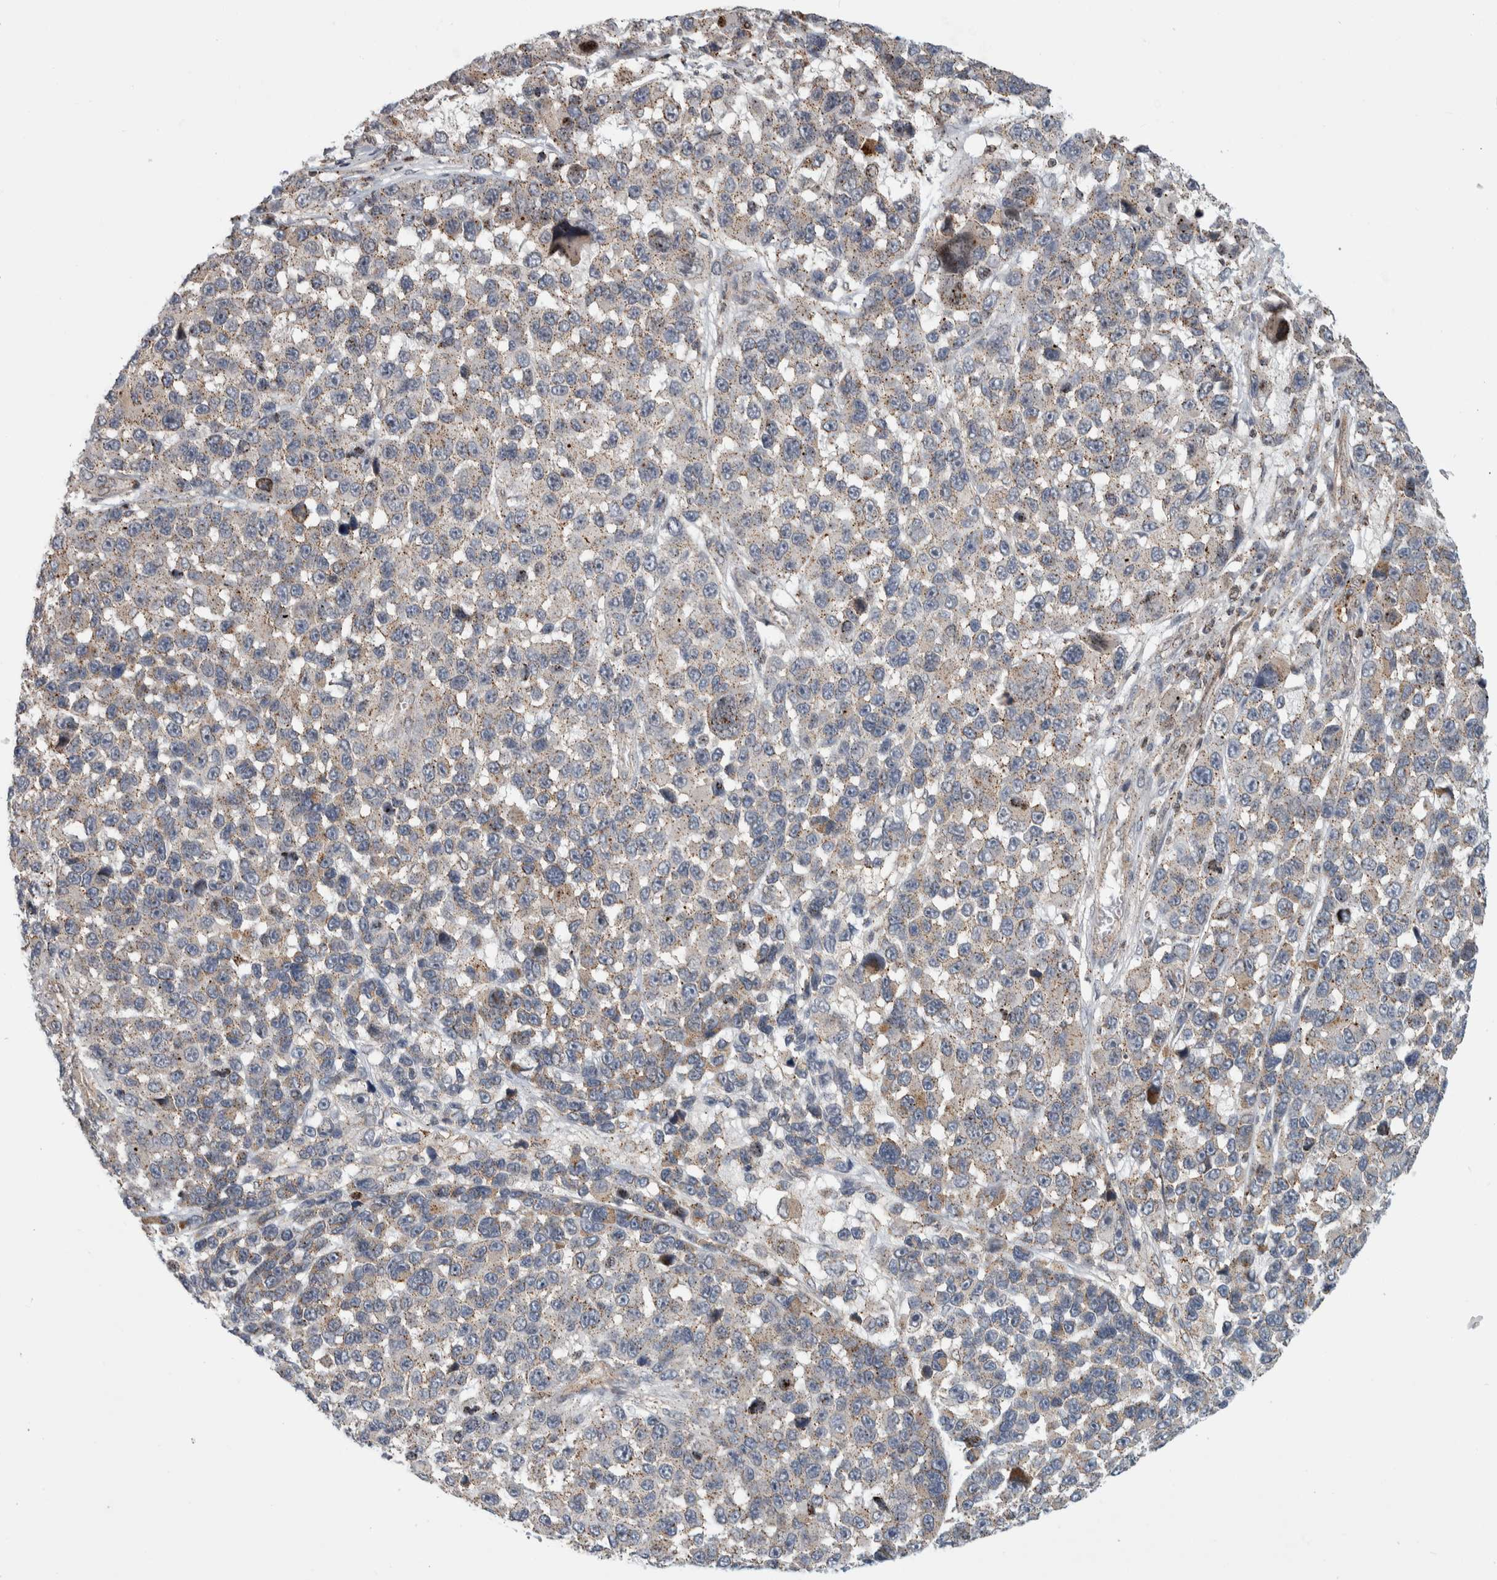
{"staining": {"intensity": "weak", "quantity": "25%-75%", "location": "cytoplasmic/membranous"}, "tissue": "melanoma", "cell_type": "Tumor cells", "image_type": "cancer", "snomed": [{"axis": "morphology", "description": "Malignant melanoma, NOS"}, {"axis": "topography", "description": "Skin"}], "caption": "Human malignant melanoma stained with a protein marker shows weak staining in tumor cells.", "gene": "MSL1", "patient": {"sex": "male", "age": 53}}